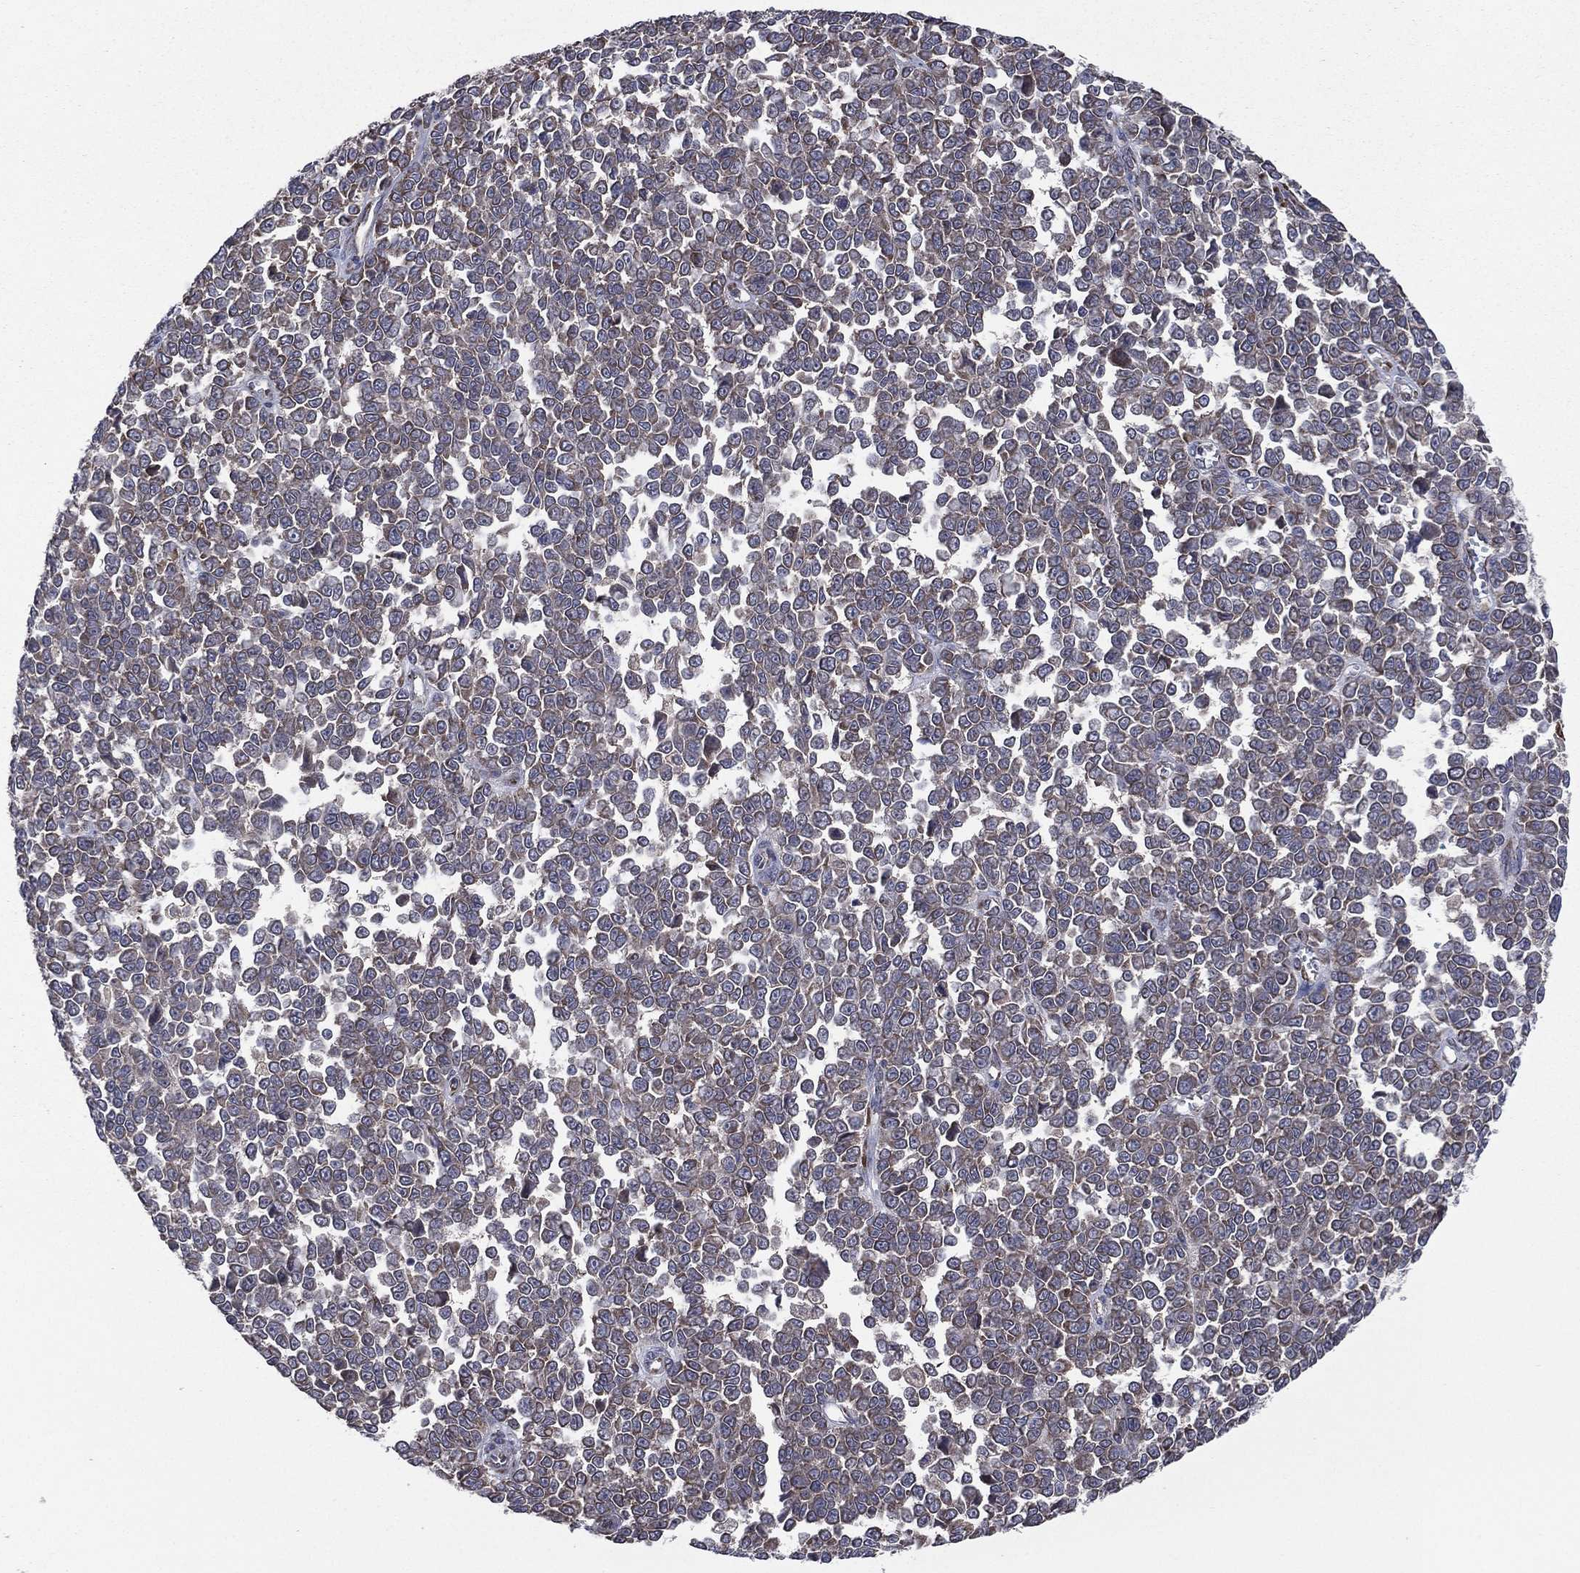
{"staining": {"intensity": "weak", "quantity": "25%-75%", "location": "cytoplasmic/membranous"}, "tissue": "melanoma", "cell_type": "Tumor cells", "image_type": "cancer", "snomed": [{"axis": "morphology", "description": "Malignant melanoma, NOS"}, {"axis": "topography", "description": "Skin"}], "caption": "This image exhibits immunohistochemistry (IHC) staining of malignant melanoma, with low weak cytoplasmic/membranous staining in approximately 25%-75% of tumor cells.", "gene": "C2orf76", "patient": {"sex": "female", "age": 95}}